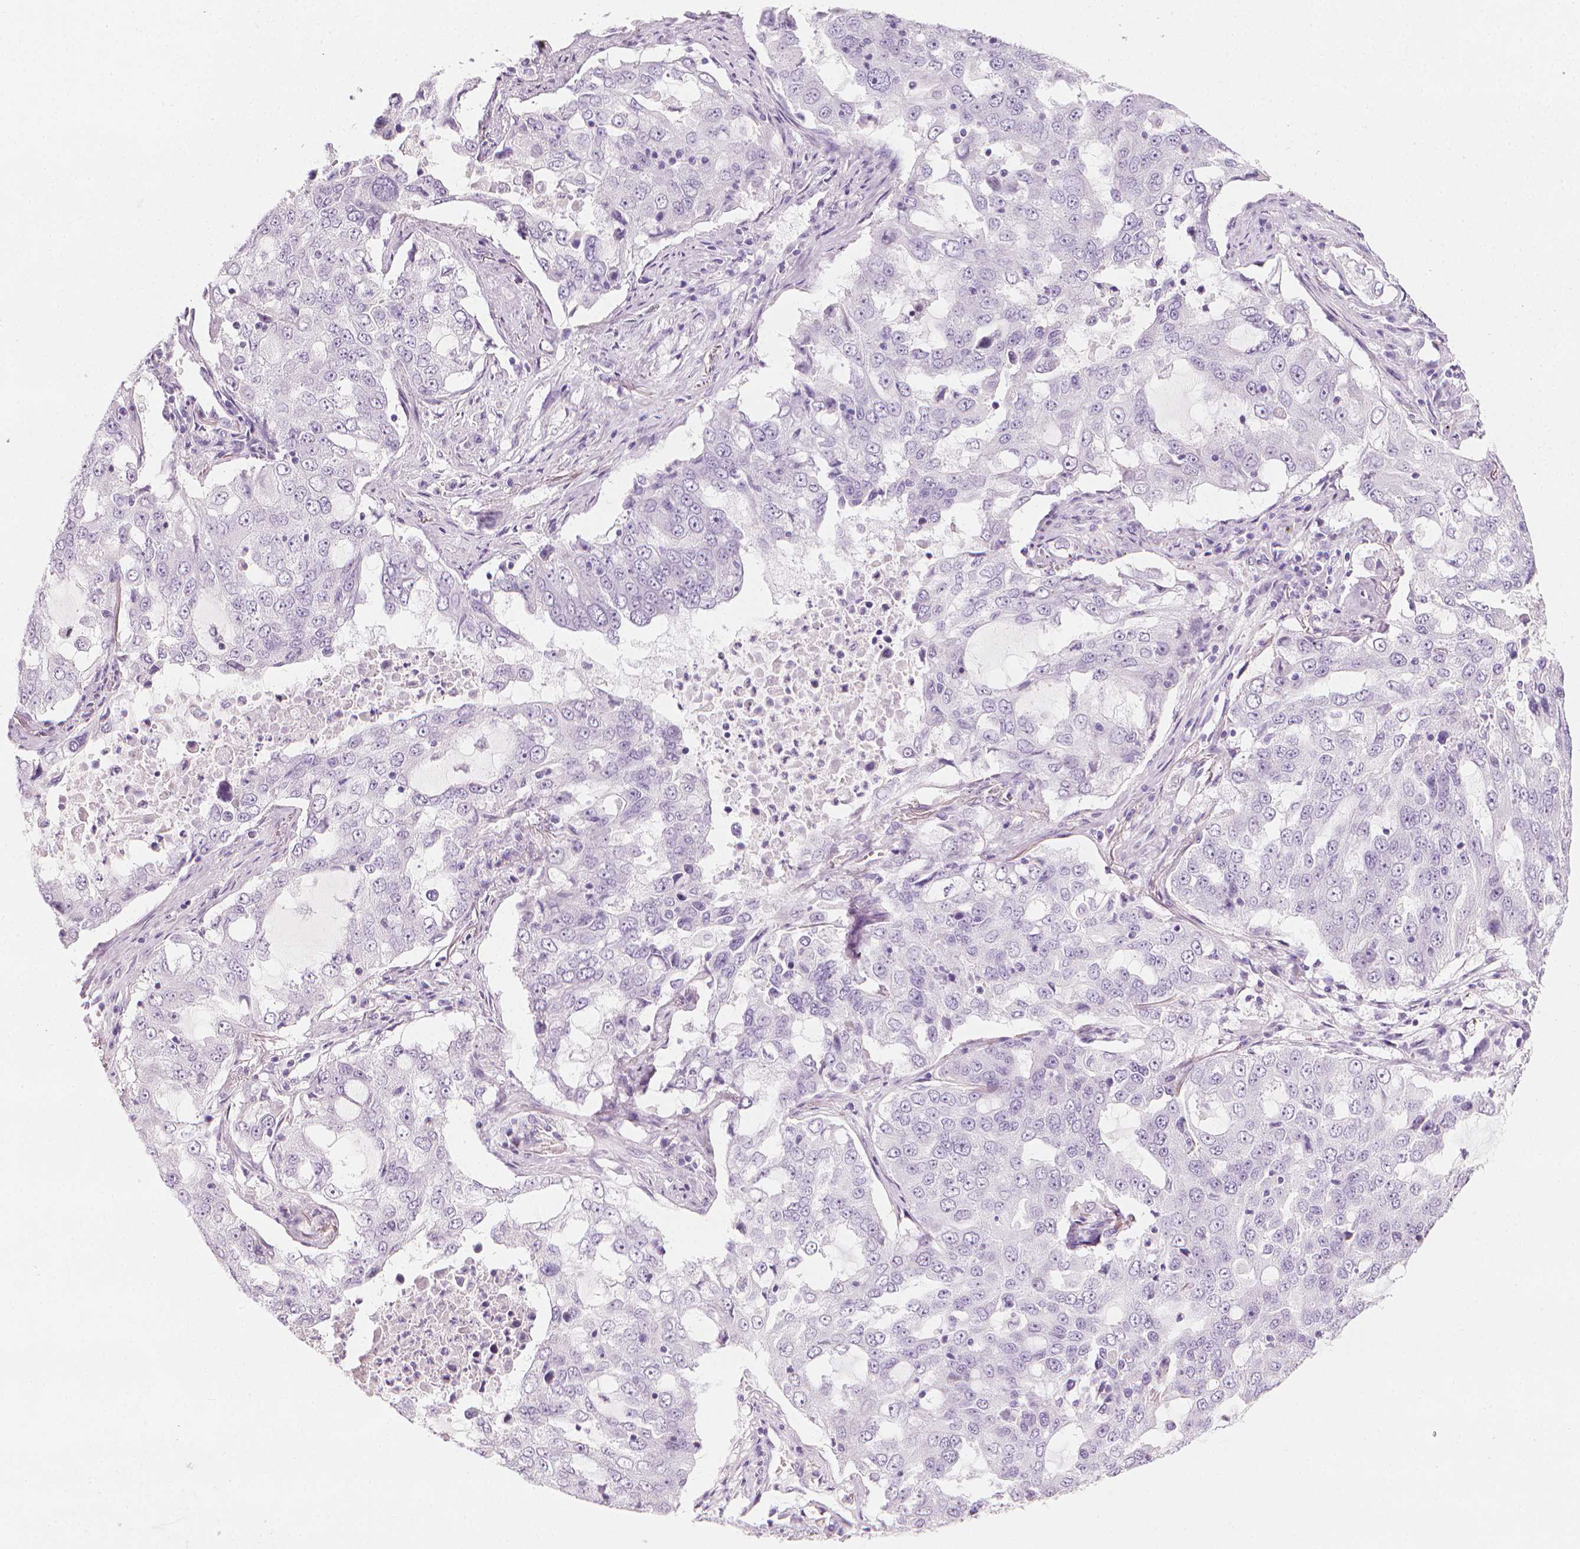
{"staining": {"intensity": "negative", "quantity": "none", "location": "none"}, "tissue": "lung cancer", "cell_type": "Tumor cells", "image_type": "cancer", "snomed": [{"axis": "morphology", "description": "Adenocarcinoma, NOS"}, {"axis": "topography", "description": "Lung"}], "caption": "This is an immunohistochemistry (IHC) image of human lung adenocarcinoma. There is no positivity in tumor cells.", "gene": "DCAF8L1", "patient": {"sex": "female", "age": 61}}